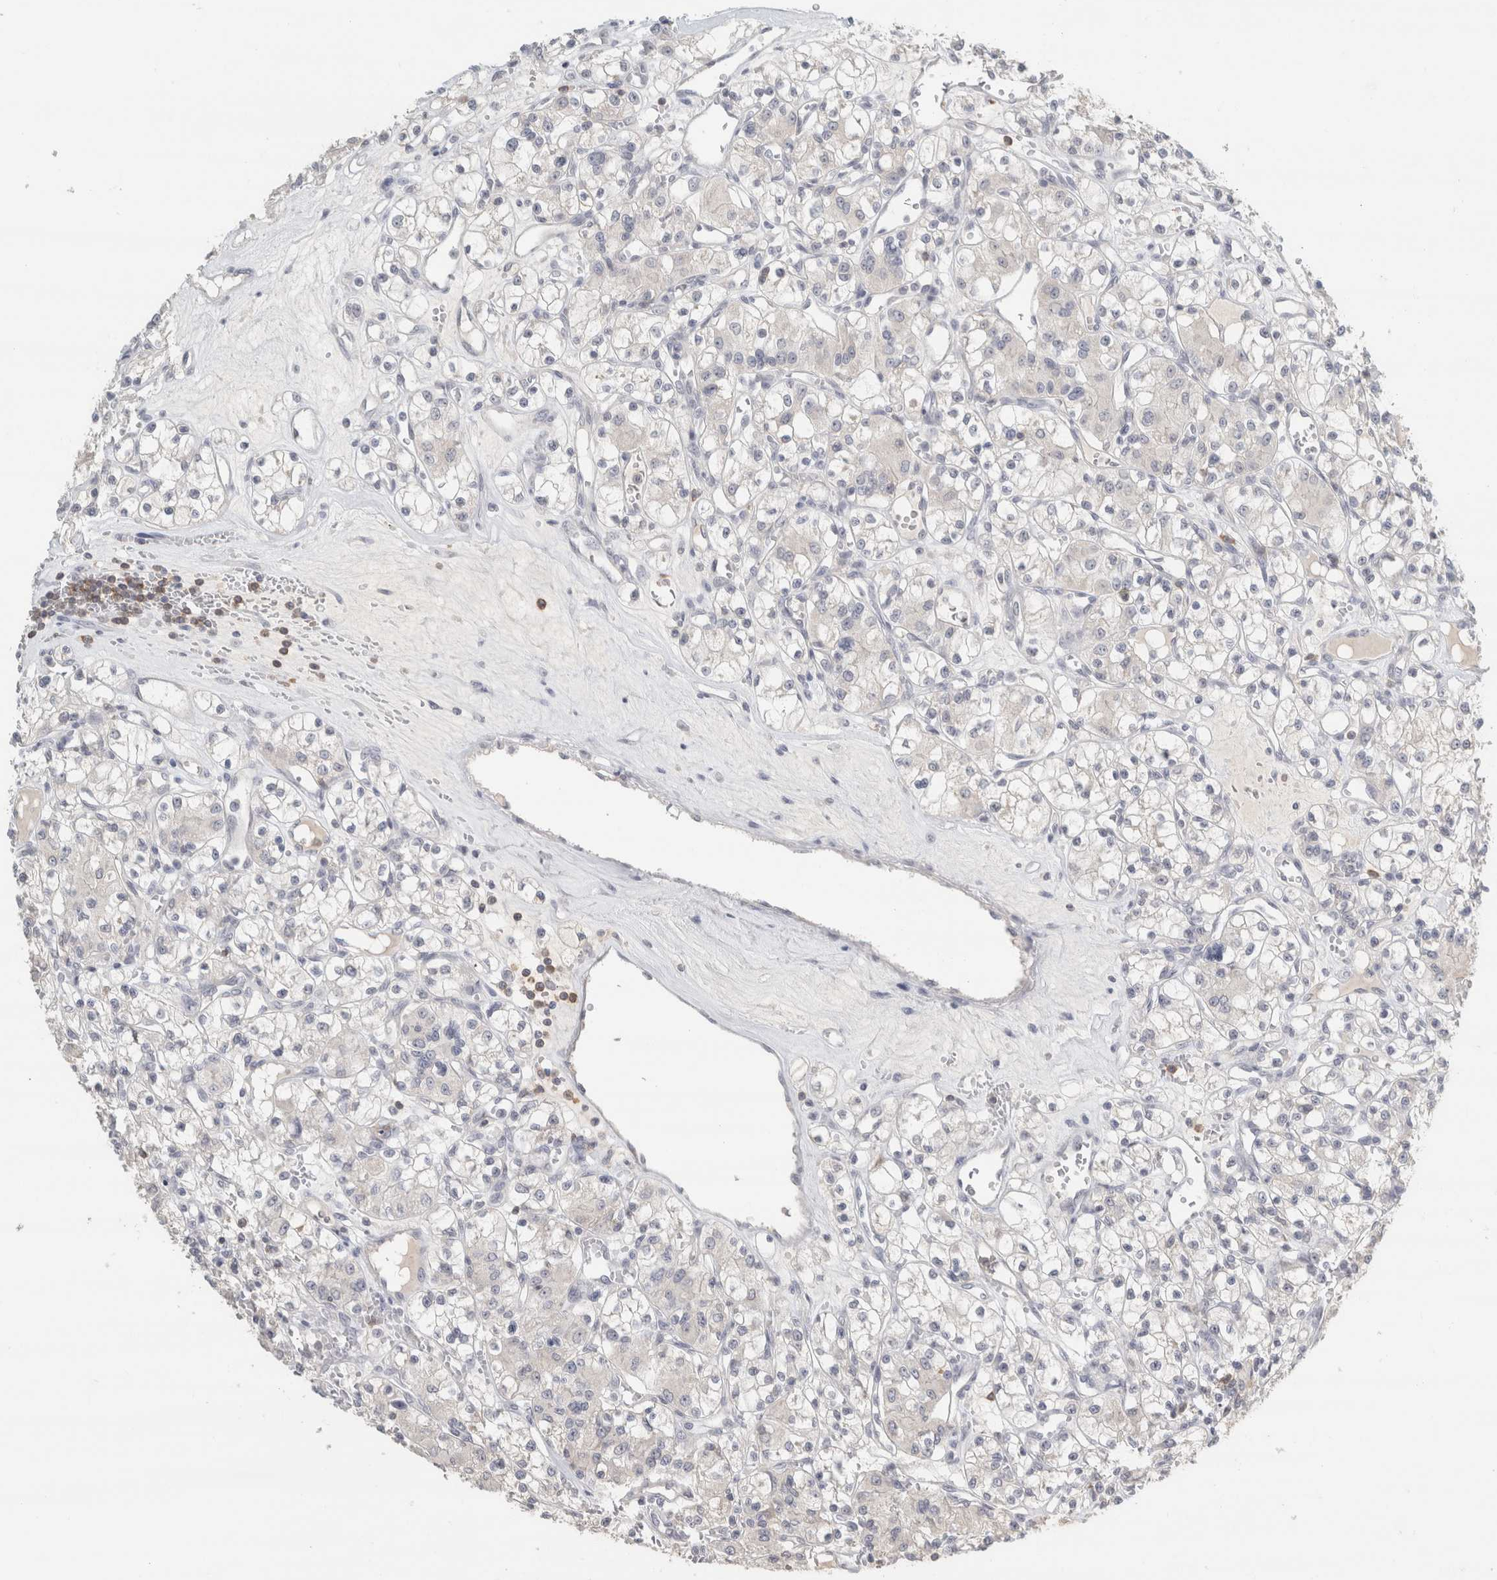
{"staining": {"intensity": "negative", "quantity": "none", "location": "none"}, "tissue": "renal cancer", "cell_type": "Tumor cells", "image_type": "cancer", "snomed": [{"axis": "morphology", "description": "Adenocarcinoma, NOS"}, {"axis": "topography", "description": "Kidney"}], "caption": "Immunohistochemistry (IHC) of human adenocarcinoma (renal) shows no staining in tumor cells. The staining was performed using DAB (3,3'-diaminobenzidine) to visualize the protein expression in brown, while the nuclei were stained in blue with hematoxylin (Magnification: 20x).", "gene": "TRAT1", "patient": {"sex": "female", "age": 59}}